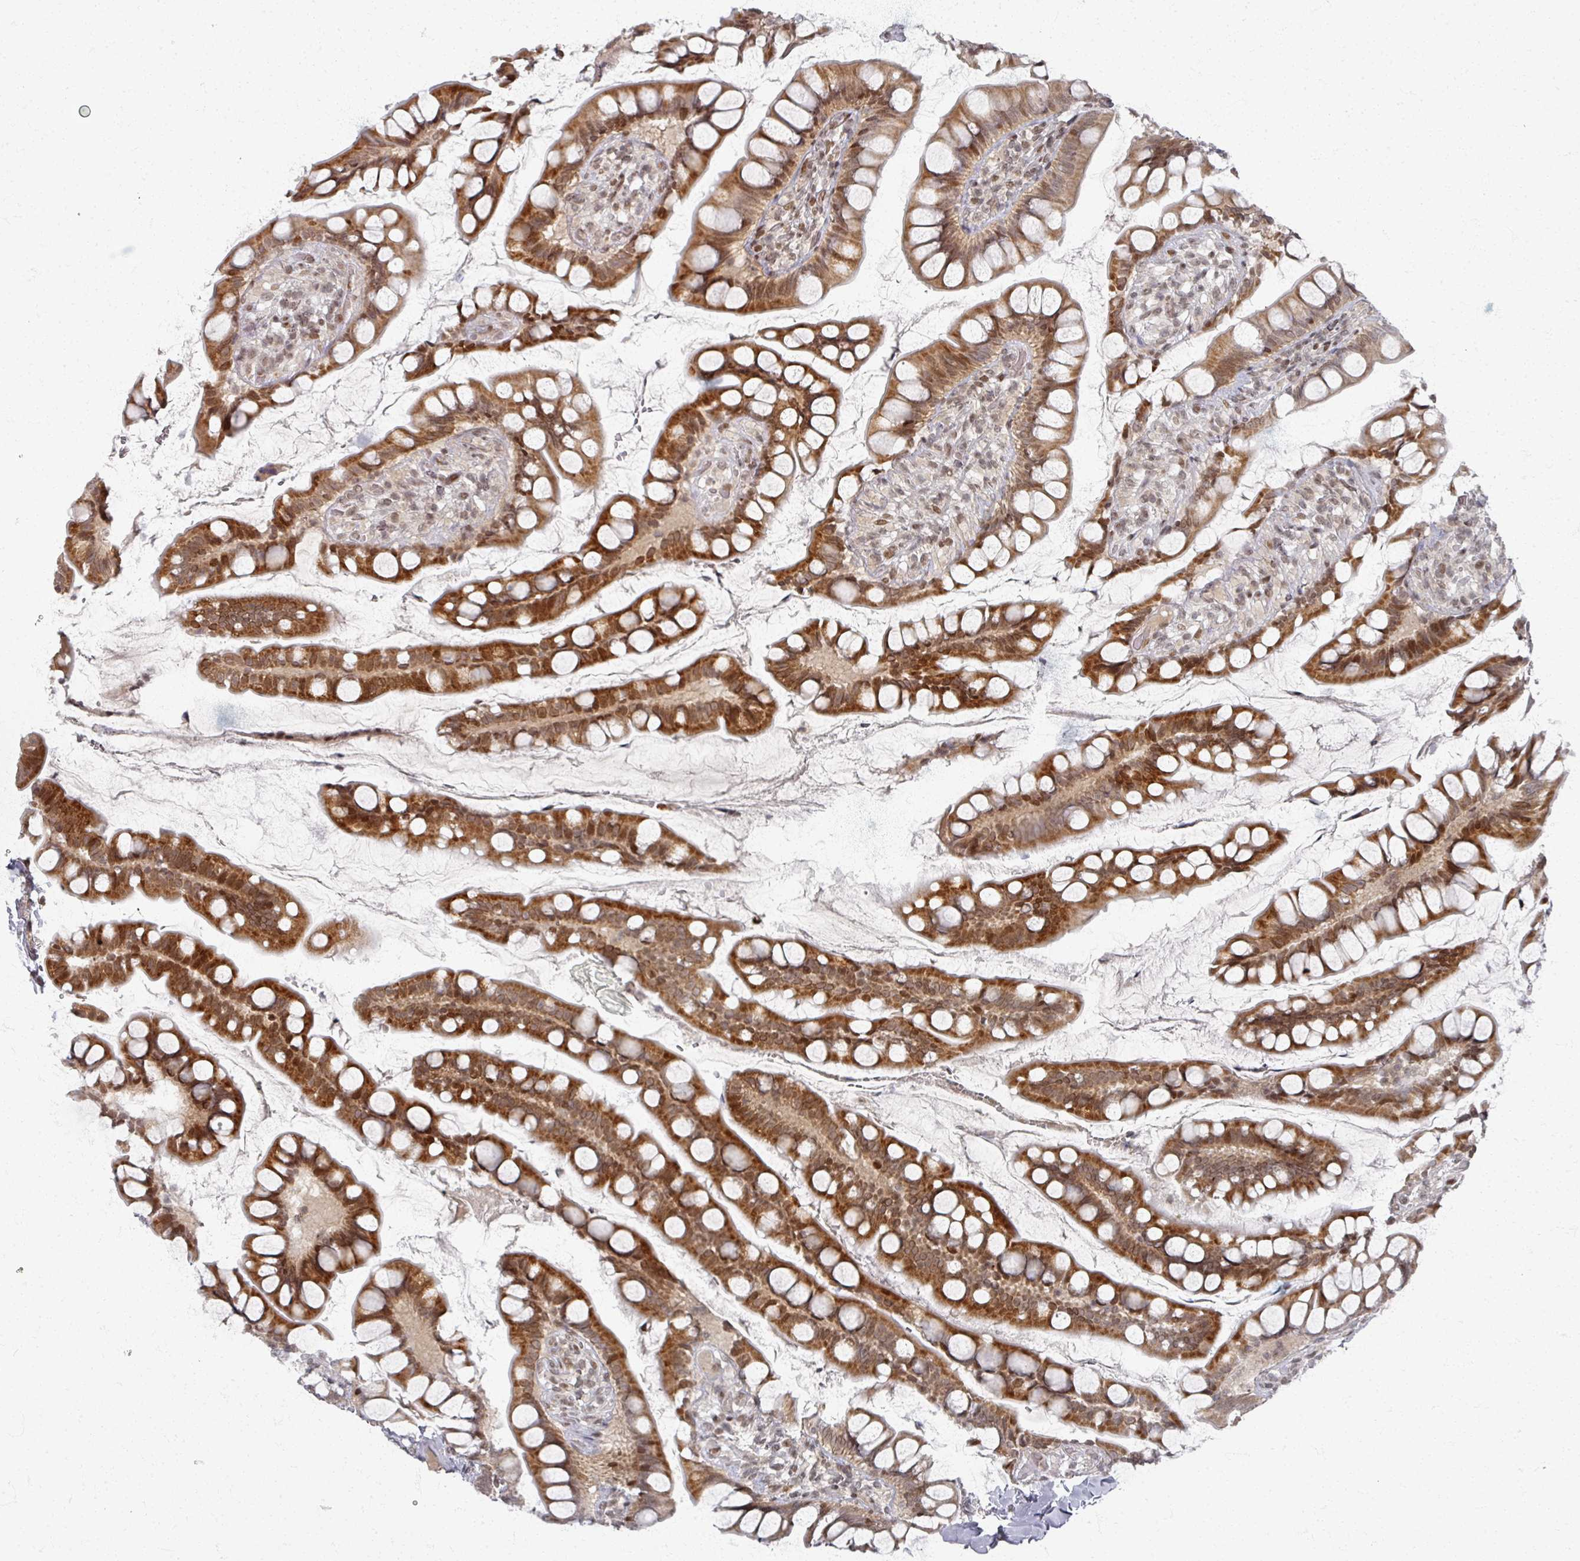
{"staining": {"intensity": "strong", "quantity": ">75%", "location": "cytoplasmic/membranous"}, "tissue": "small intestine", "cell_type": "Glandular cells", "image_type": "normal", "snomed": [{"axis": "morphology", "description": "Normal tissue, NOS"}, {"axis": "topography", "description": "Small intestine"}], "caption": "High-magnification brightfield microscopy of normal small intestine stained with DAB (brown) and counterstained with hematoxylin (blue). glandular cells exhibit strong cytoplasmic/membranous staining is identified in approximately>75% of cells. The staining was performed using DAB (3,3'-diaminobenzidine) to visualize the protein expression in brown, while the nuclei were stained in blue with hematoxylin (Magnification: 20x).", "gene": "PSKH1", "patient": {"sex": "male", "age": 70}}